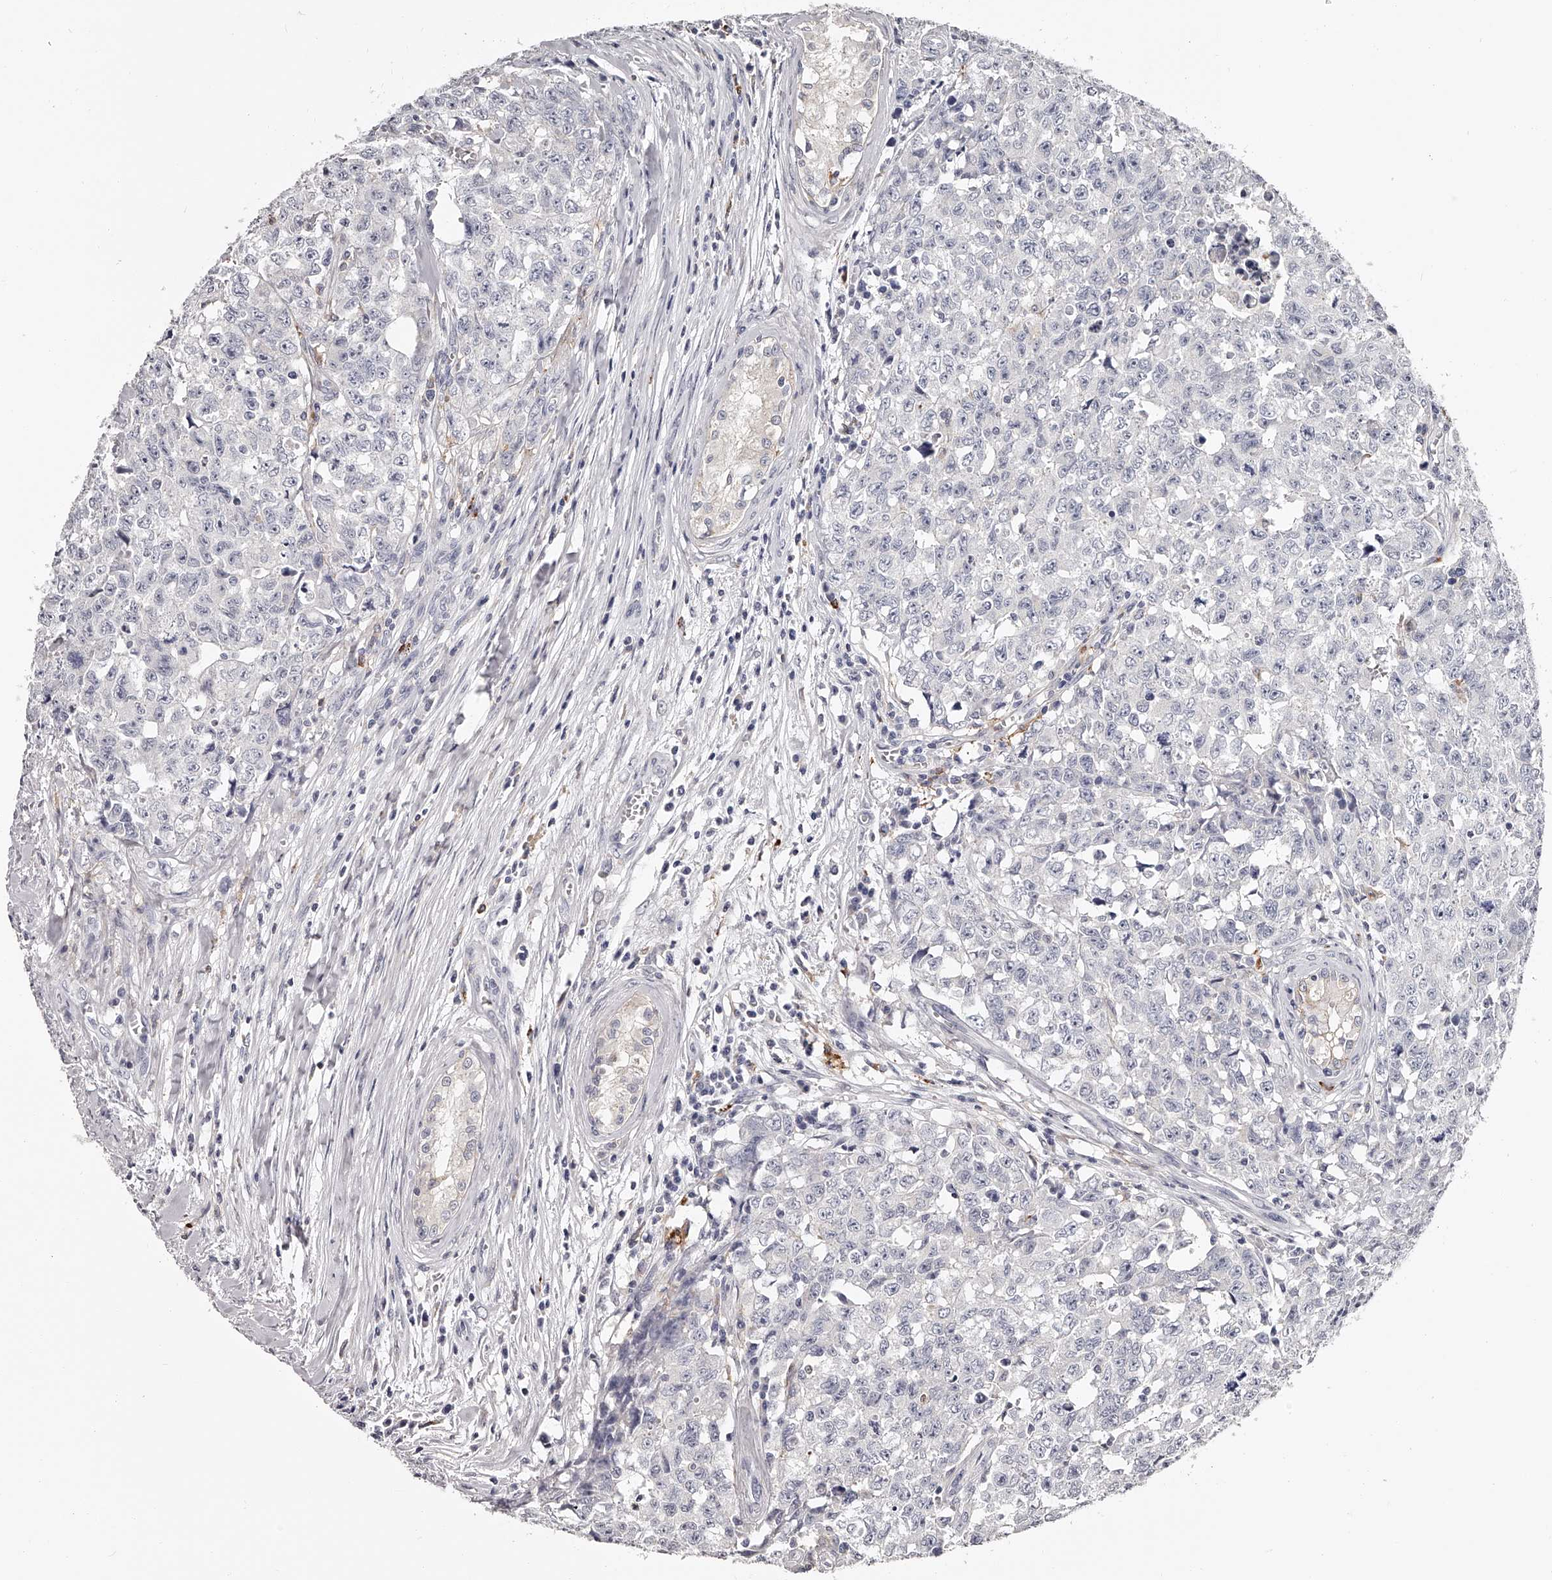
{"staining": {"intensity": "negative", "quantity": "none", "location": "none"}, "tissue": "testis cancer", "cell_type": "Tumor cells", "image_type": "cancer", "snomed": [{"axis": "morphology", "description": "Carcinoma, Embryonal, NOS"}, {"axis": "topography", "description": "Testis"}], "caption": "Immunohistochemistry (IHC) photomicrograph of neoplastic tissue: human testis cancer stained with DAB (3,3'-diaminobenzidine) reveals no significant protein positivity in tumor cells.", "gene": "PACSIN1", "patient": {"sex": "male", "age": 28}}